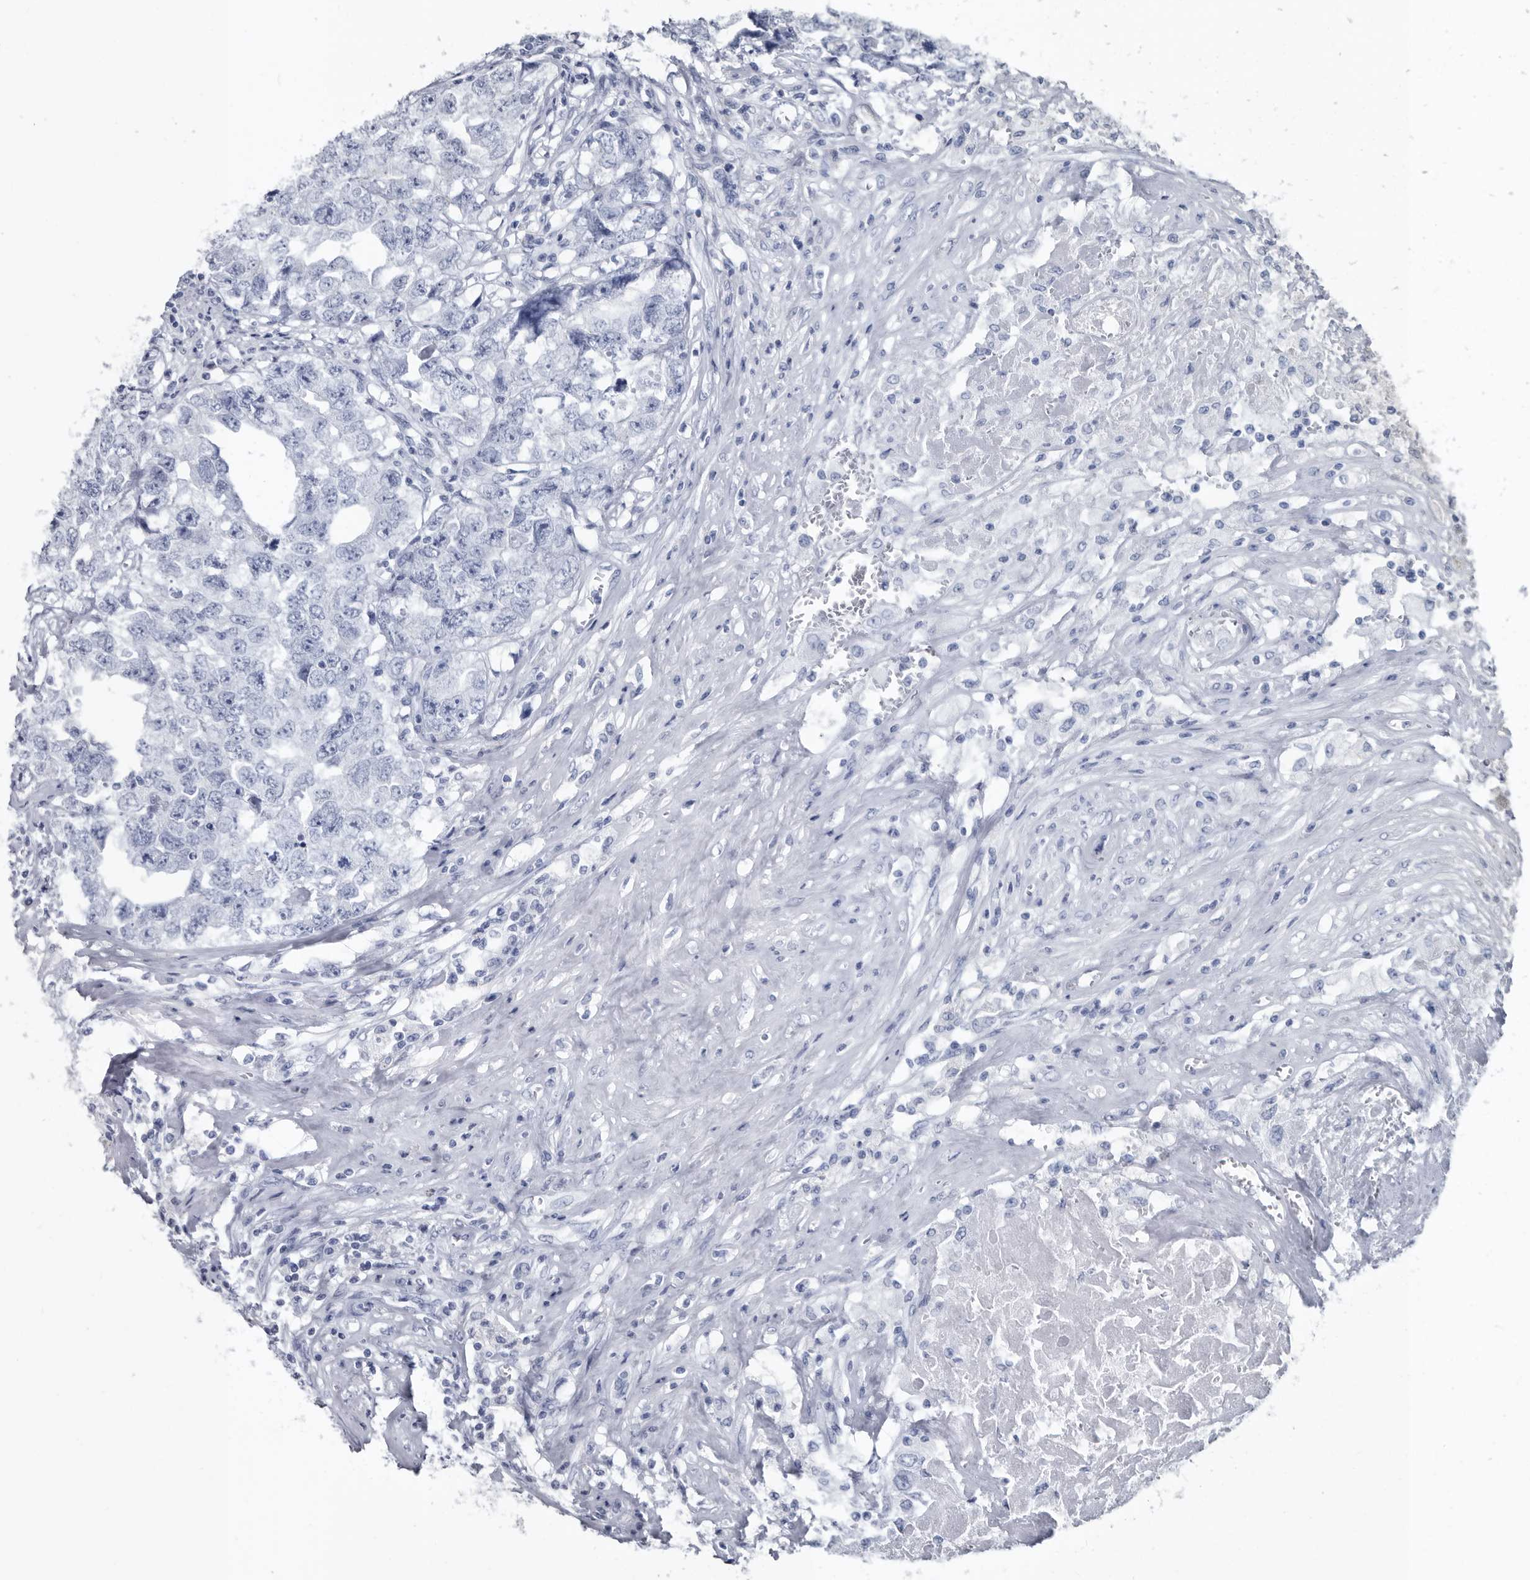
{"staining": {"intensity": "negative", "quantity": "none", "location": "none"}, "tissue": "testis cancer", "cell_type": "Tumor cells", "image_type": "cancer", "snomed": [{"axis": "morphology", "description": "Seminoma, NOS"}, {"axis": "morphology", "description": "Carcinoma, Embryonal, NOS"}, {"axis": "topography", "description": "Testis"}], "caption": "Immunohistochemical staining of human testis cancer displays no significant positivity in tumor cells.", "gene": "PRSS8", "patient": {"sex": "male", "age": 43}}